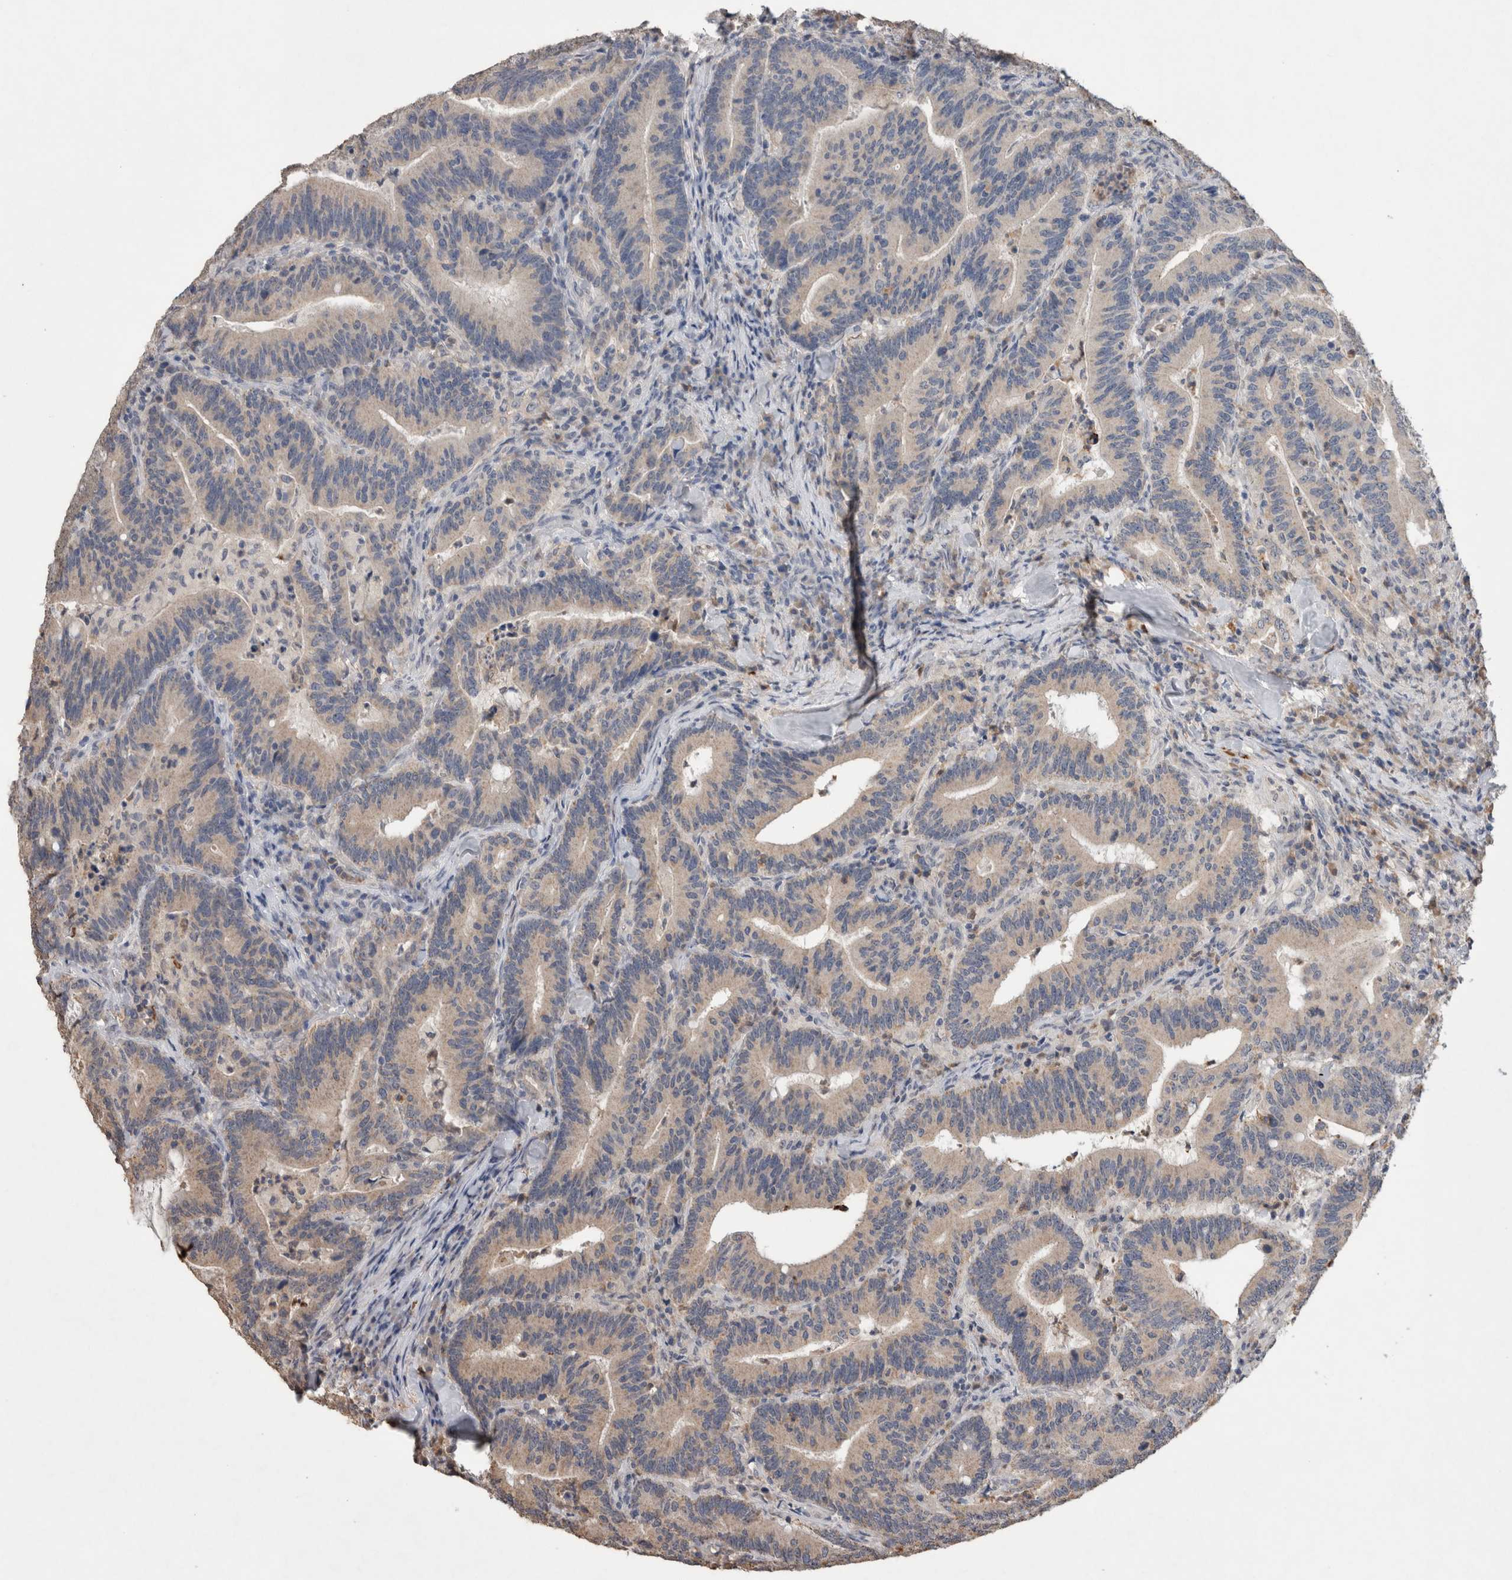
{"staining": {"intensity": "weak", "quantity": "<25%", "location": "cytoplasmic/membranous"}, "tissue": "colorectal cancer", "cell_type": "Tumor cells", "image_type": "cancer", "snomed": [{"axis": "morphology", "description": "Adenocarcinoma, NOS"}, {"axis": "topography", "description": "Colon"}], "caption": "There is no significant expression in tumor cells of colorectal cancer (adenocarcinoma).", "gene": "FABP7", "patient": {"sex": "female", "age": 66}}